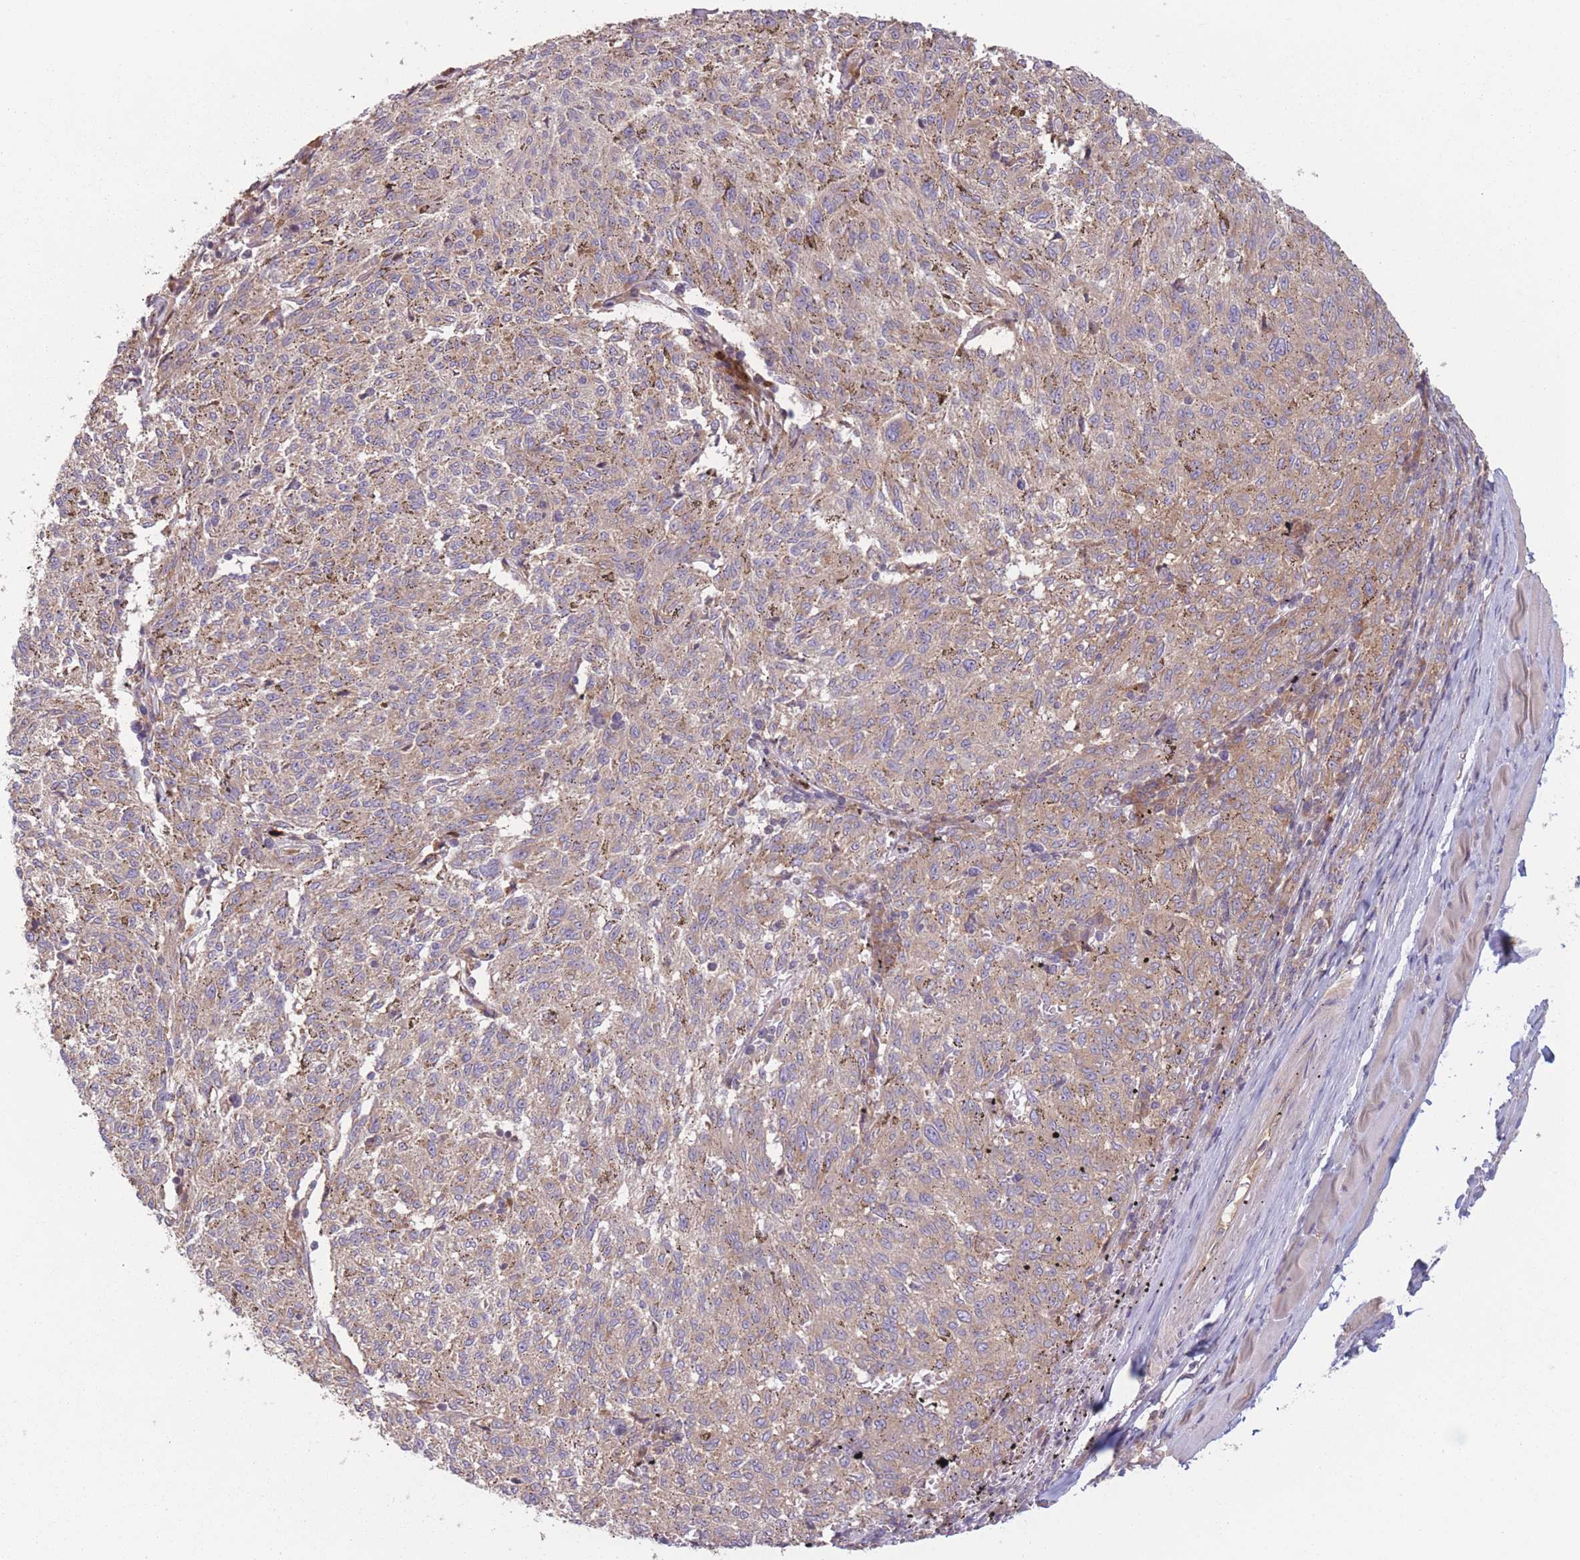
{"staining": {"intensity": "weak", "quantity": ">75%", "location": "cytoplasmic/membranous"}, "tissue": "melanoma", "cell_type": "Tumor cells", "image_type": "cancer", "snomed": [{"axis": "morphology", "description": "Malignant melanoma, NOS"}, {"axis": "topography", "description": "Skin"}], "caption": "About >75% of tumor cells in human melanoma display weak cytoplasmic/membranous protein positivity as visualized by brown immunohistochemical staining.", "gene": "WASHC2A", "patient": {"sex": "female", "age": 72}}